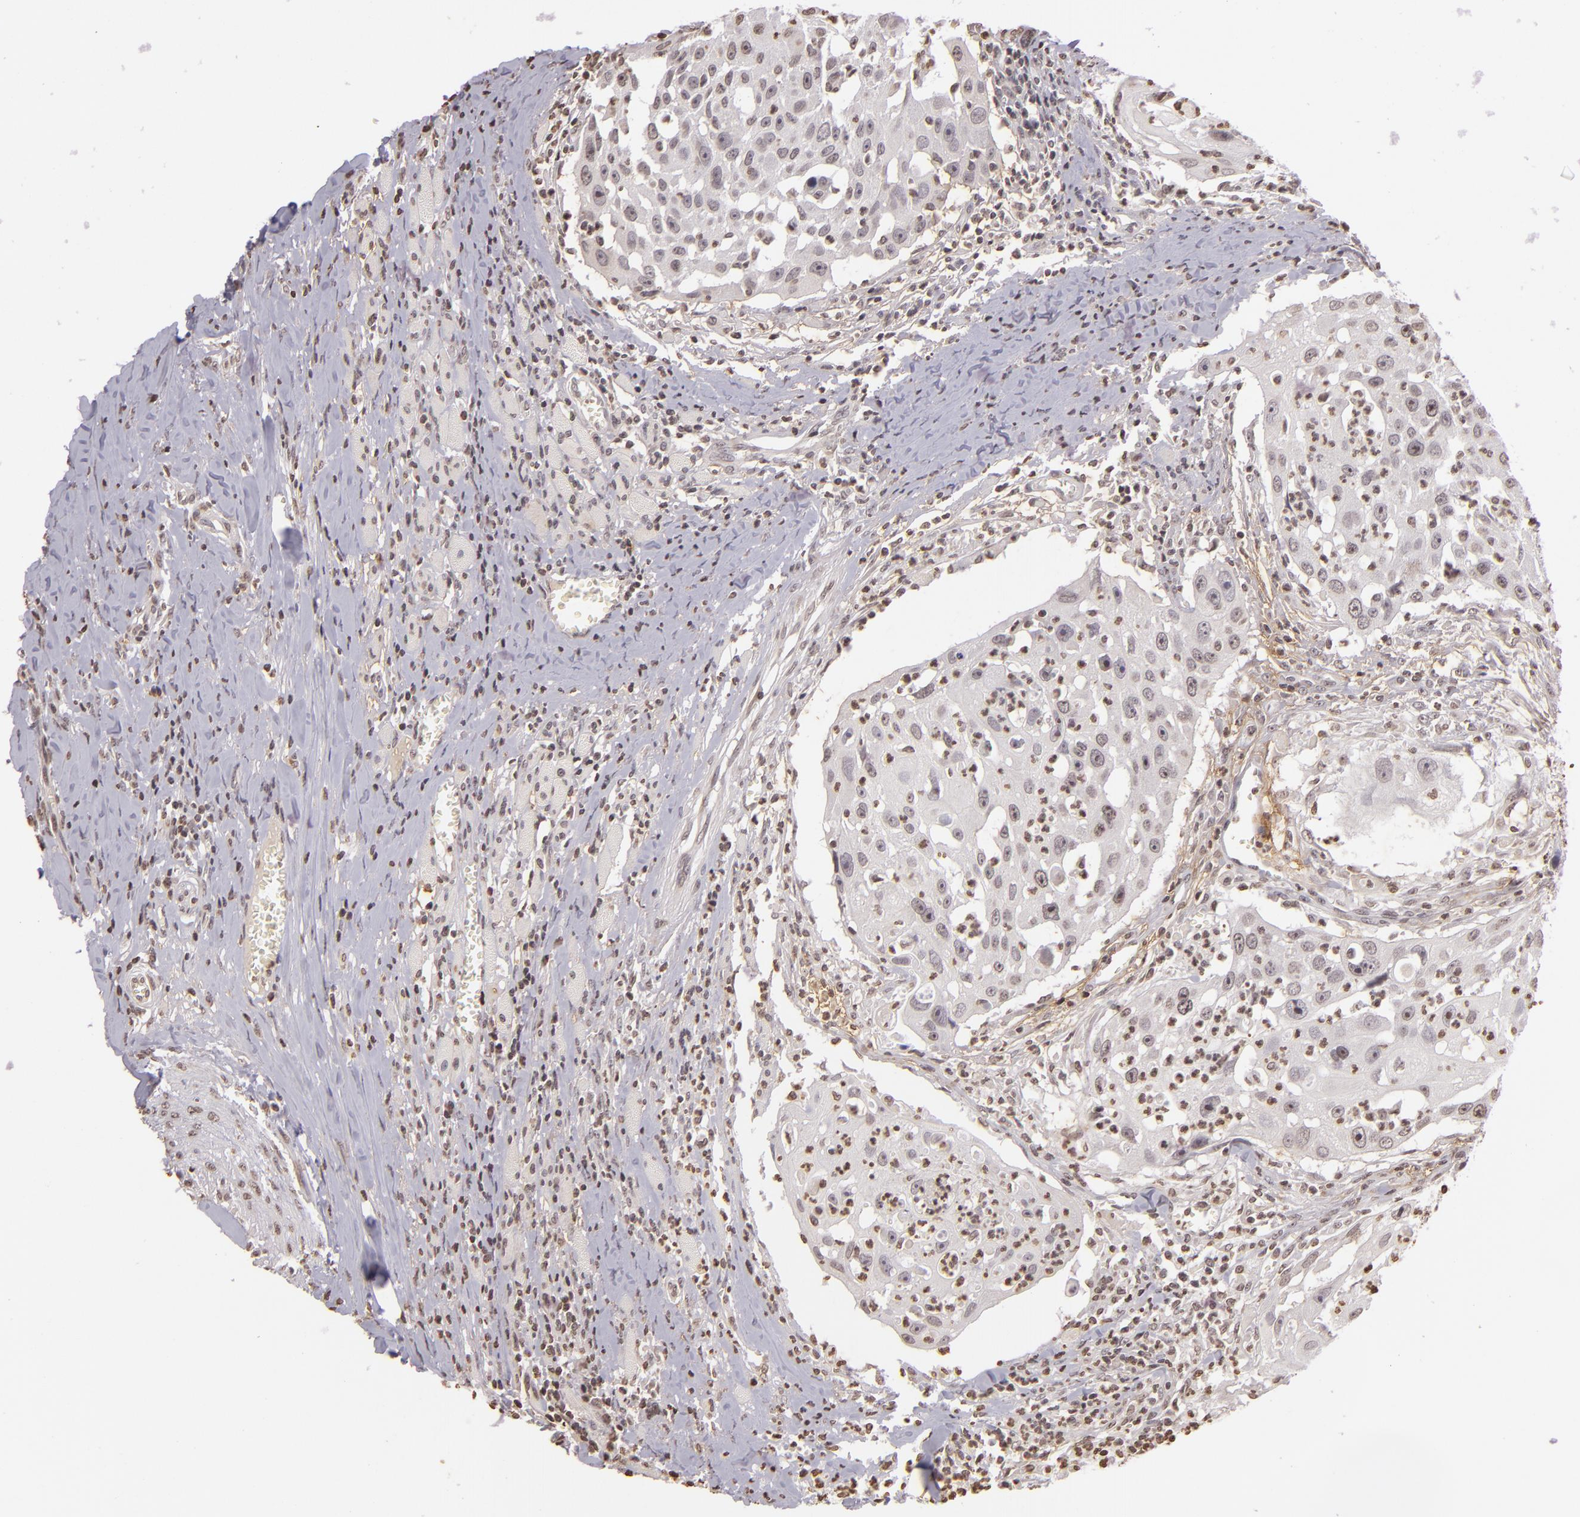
{"staining": {"intensity": "weak", "quantity": "25%-75%", "location": "nuclear"}, "tissue": "head and neck cancer", "cell_type": "Tumor cells", "image_type": "cancer", "snomed": [{"axis": "morphology", "description": "Squamous cell carcinoma, NOS"}, {"axis": "topography", "description": "Head-Neck"}], "caption": "Immunohistochemistry image of neoplastic tissue: head and neck cancer (squamous cell carcinoma) stained using immunohistochemistry (IHC) displays low levels of weak protein expression localized specifically in the nuclear of tumor cells, appearing as a nuclear brown color.", "gene": "THRB", "patient": {"sex": "male", "age": 64}}